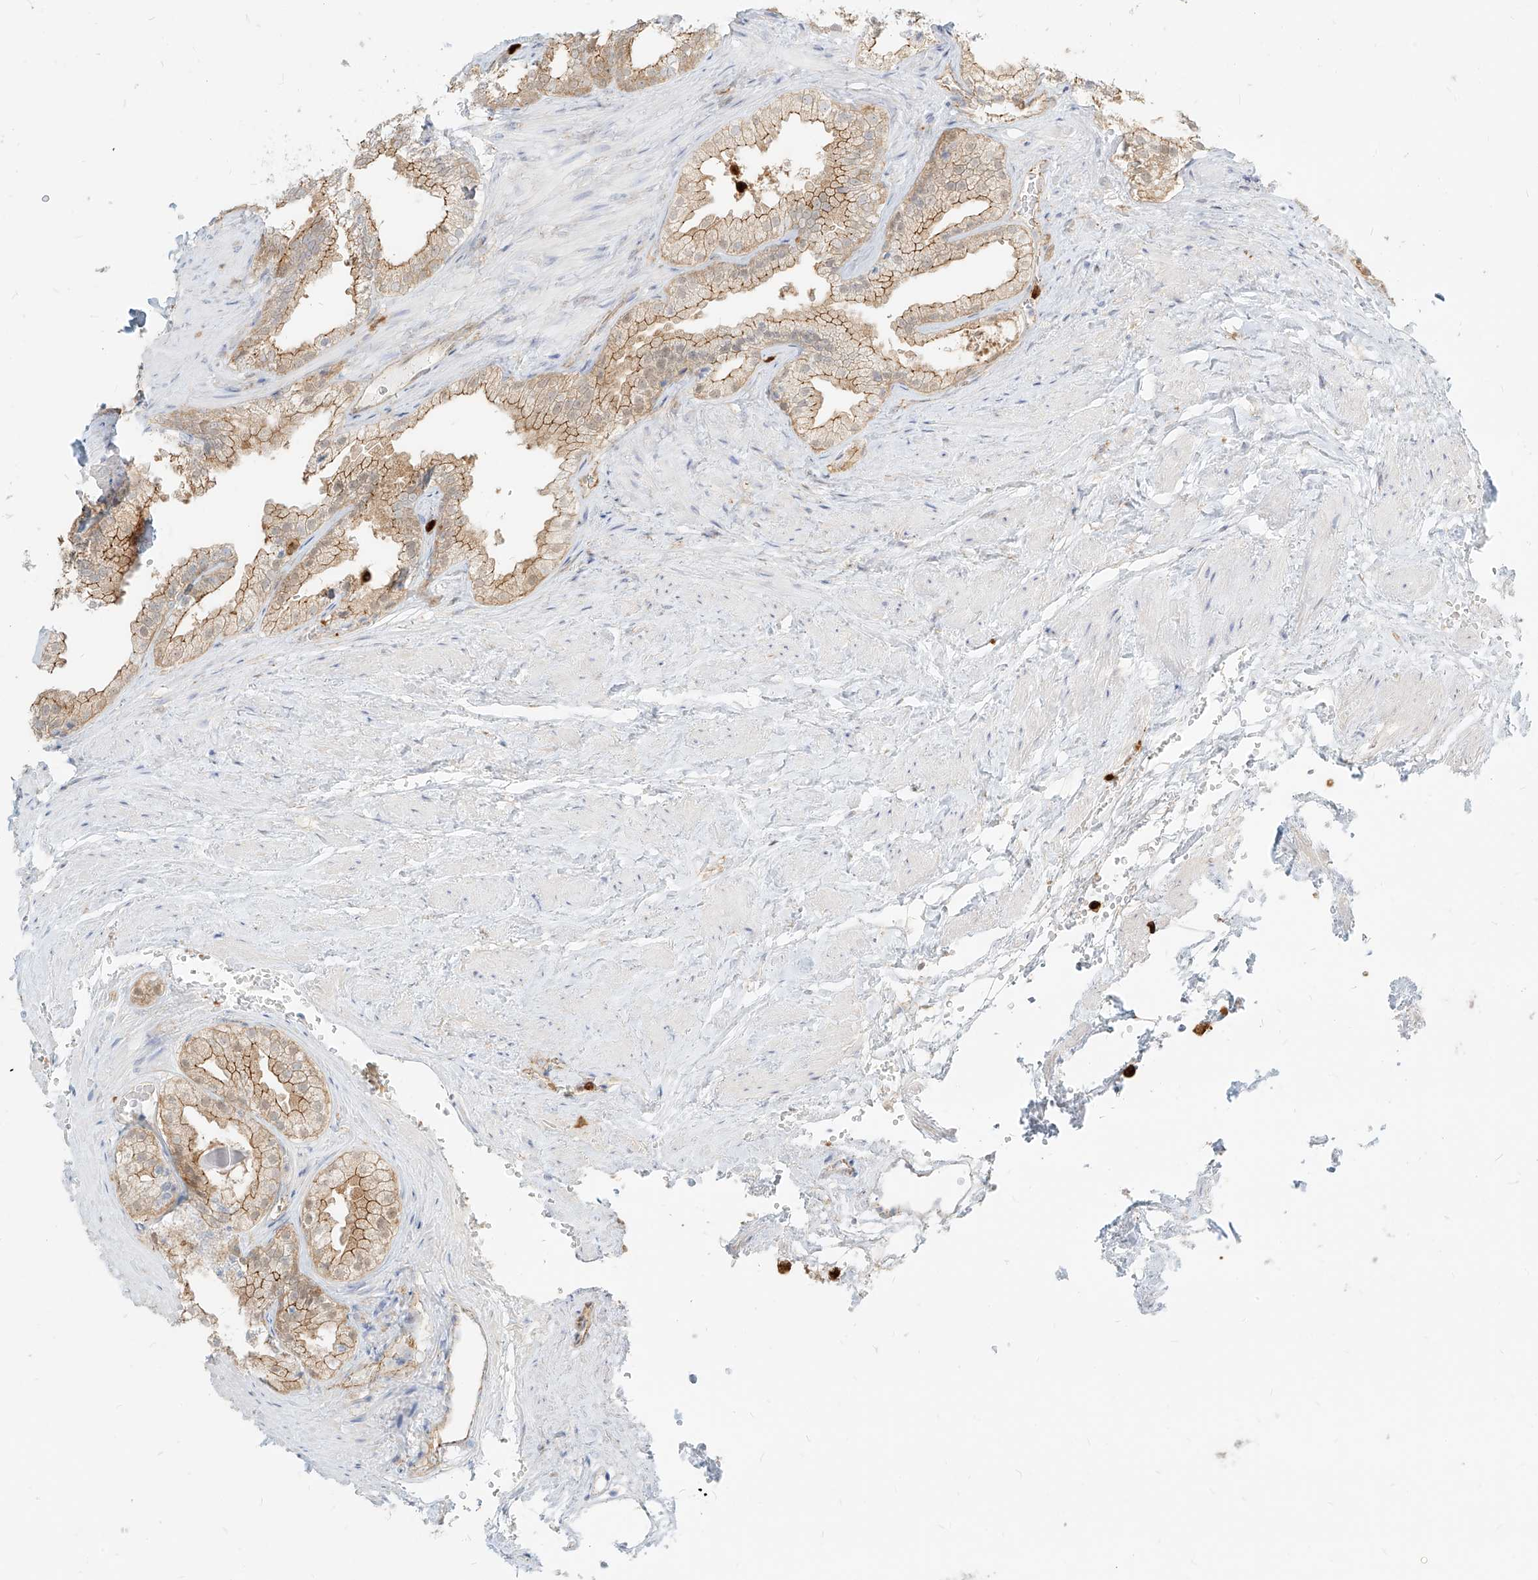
{"staining": {"intensity": "moderate", "quantity": "25%-75%", "location": "cytoplasmic/membranous"}, "tissue": "prostate", "cell_type": "Glandular cells", "image_type": "normal", "snomed": [{"axis": "morphology", "description": "Normal tissue, NOS"}, {"axis": "topography", "description": "Prostate"}], "caption": "DAB immunohistochemical staining of normal human prostate displays moderate cytoplasmic/membranous protein expression in approximately 25%-75% of glandular cells. Ihc stains the protein of interest in brown and the nuclei are stained blue.", "gene": "PGD", "patient": {"sex": "male", "age": 76}}